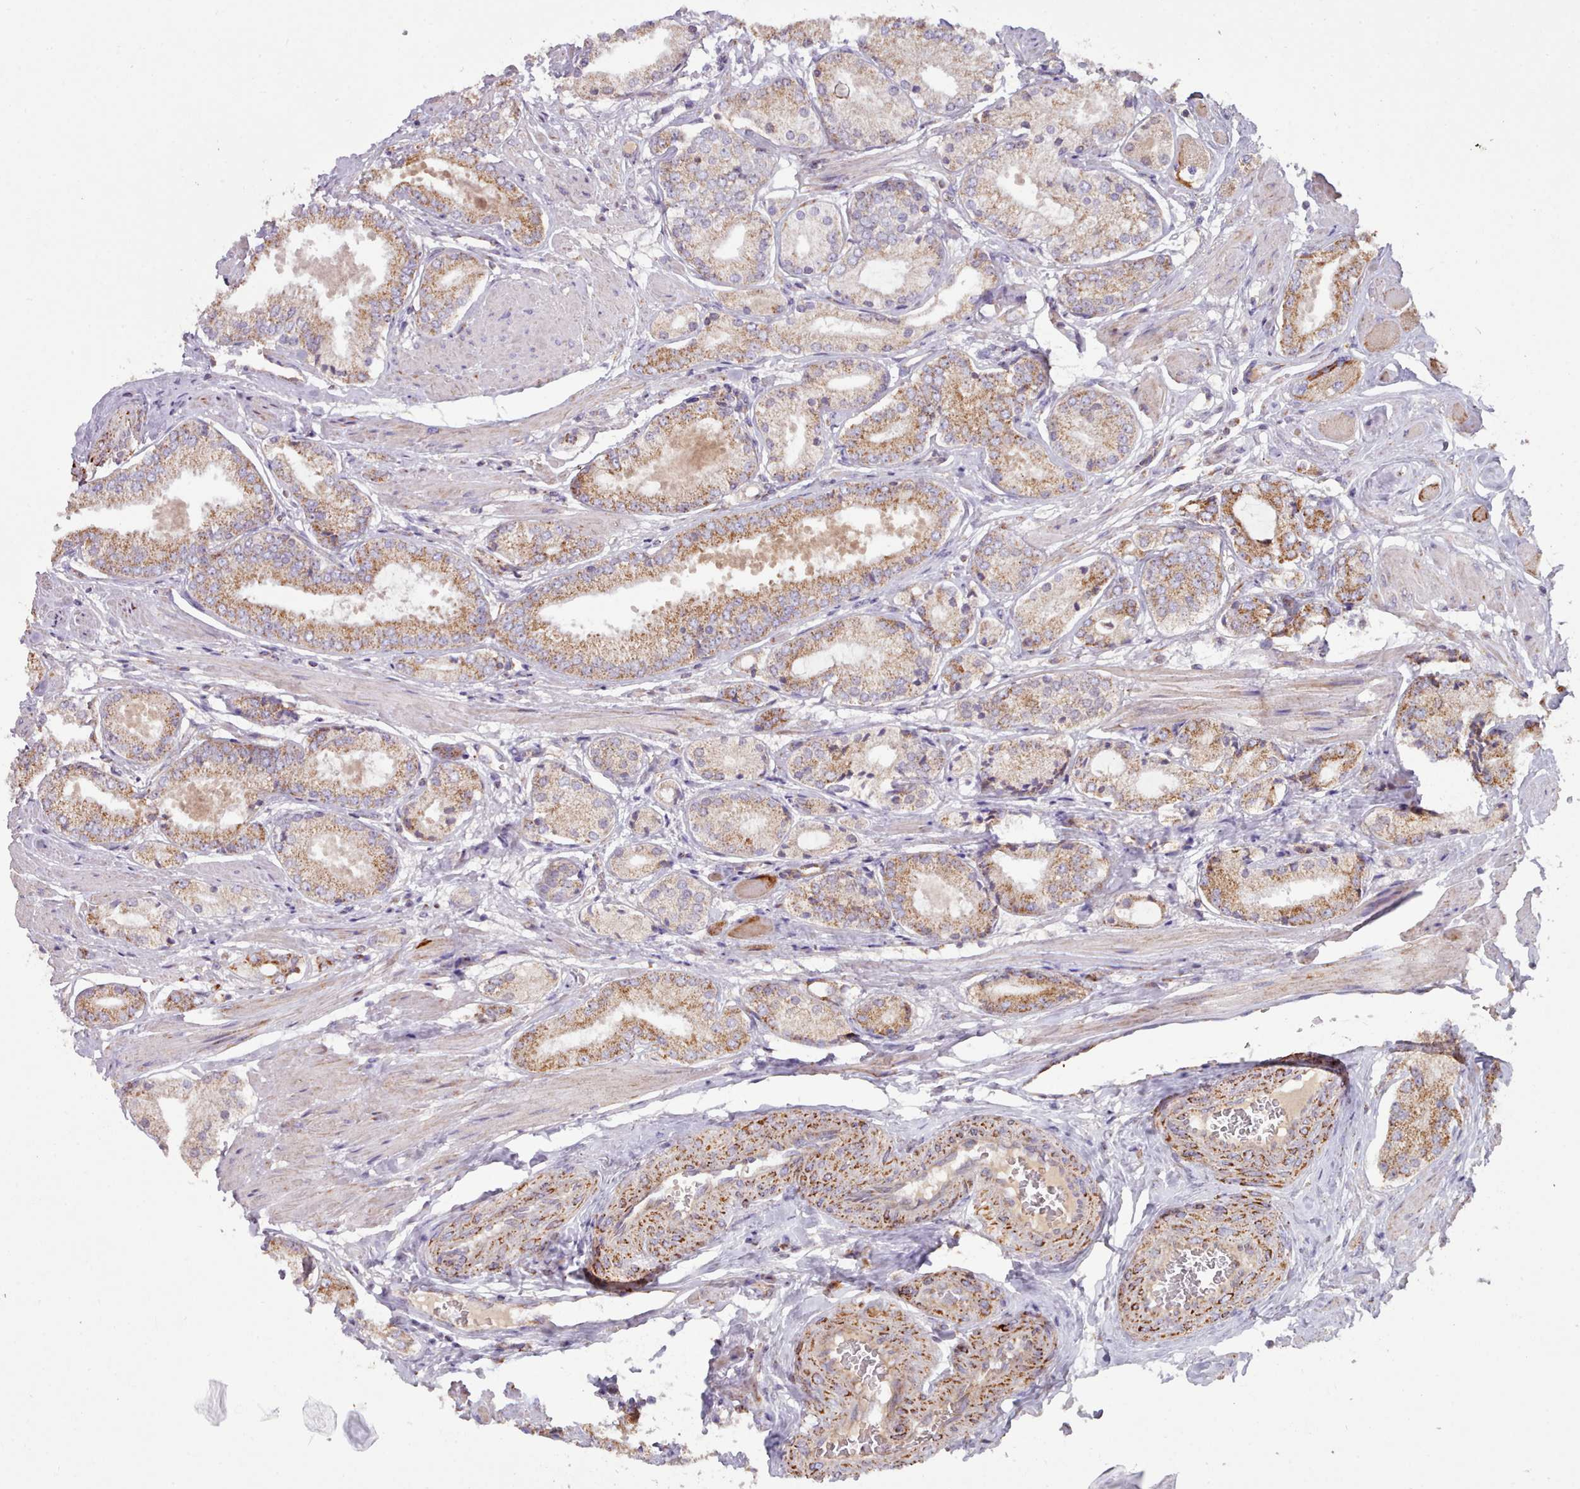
{"staining": {"intensity": "moderate", "quantity": "25%-75%", "location": "cytoplasmic/membranous"}, "tissue": "prostate cancer", "cell_type": "Tumor cells", "image_type": "cancer", "snomed": [{"axis": "morphology", "description": "Adenocarcinoma, High grade"}, {"axis": "topography", "description": "Prostate and seminal vesicle, NOS"}], "caption": "Moderate cytoplasmic/membranous staining for a protein is identified in about 25%-75% of tumor cells of prostate cancer using IHC.", "gene": "HSDL2", "patient": {"sex": "male", "age": 64}}